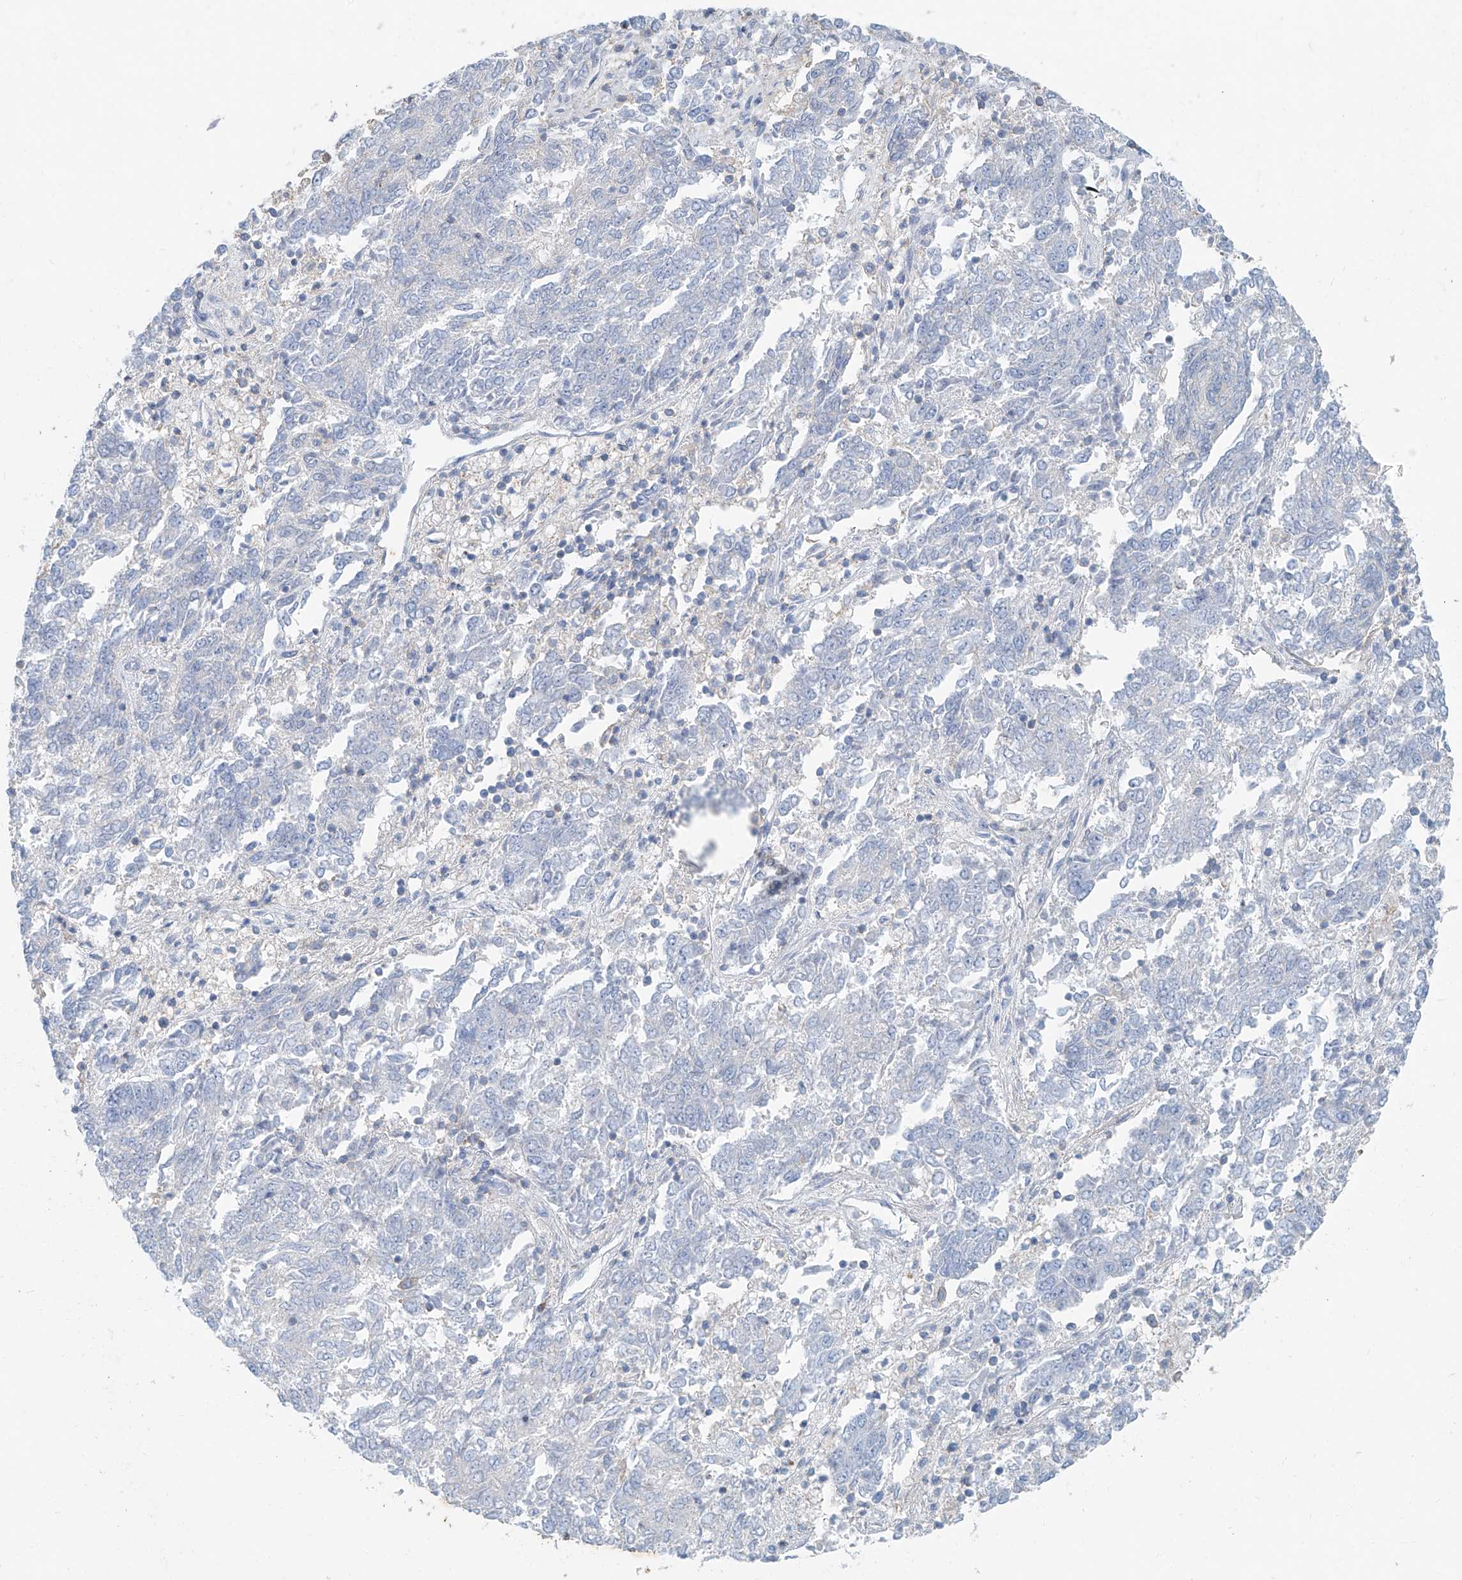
{"staining": {"intensity": "negative", "quantity": "none", "location": "none"}, "tissue": "endometrial cancer", "cell_type": "Tumor cells", "image_type": "cancer", "snomed": [{"axis": "morphology", "description": "Adenocarcinoma, NOS"}, {"axis": "topography", "description": "Endometrium"}], "caption": "This is an IHC histopathology image of endometrial adenocarcinoma. There is no expression in tumor cells.", "gene": "ANKRD34A", "patient": {"sex": "female", "age": 80}}